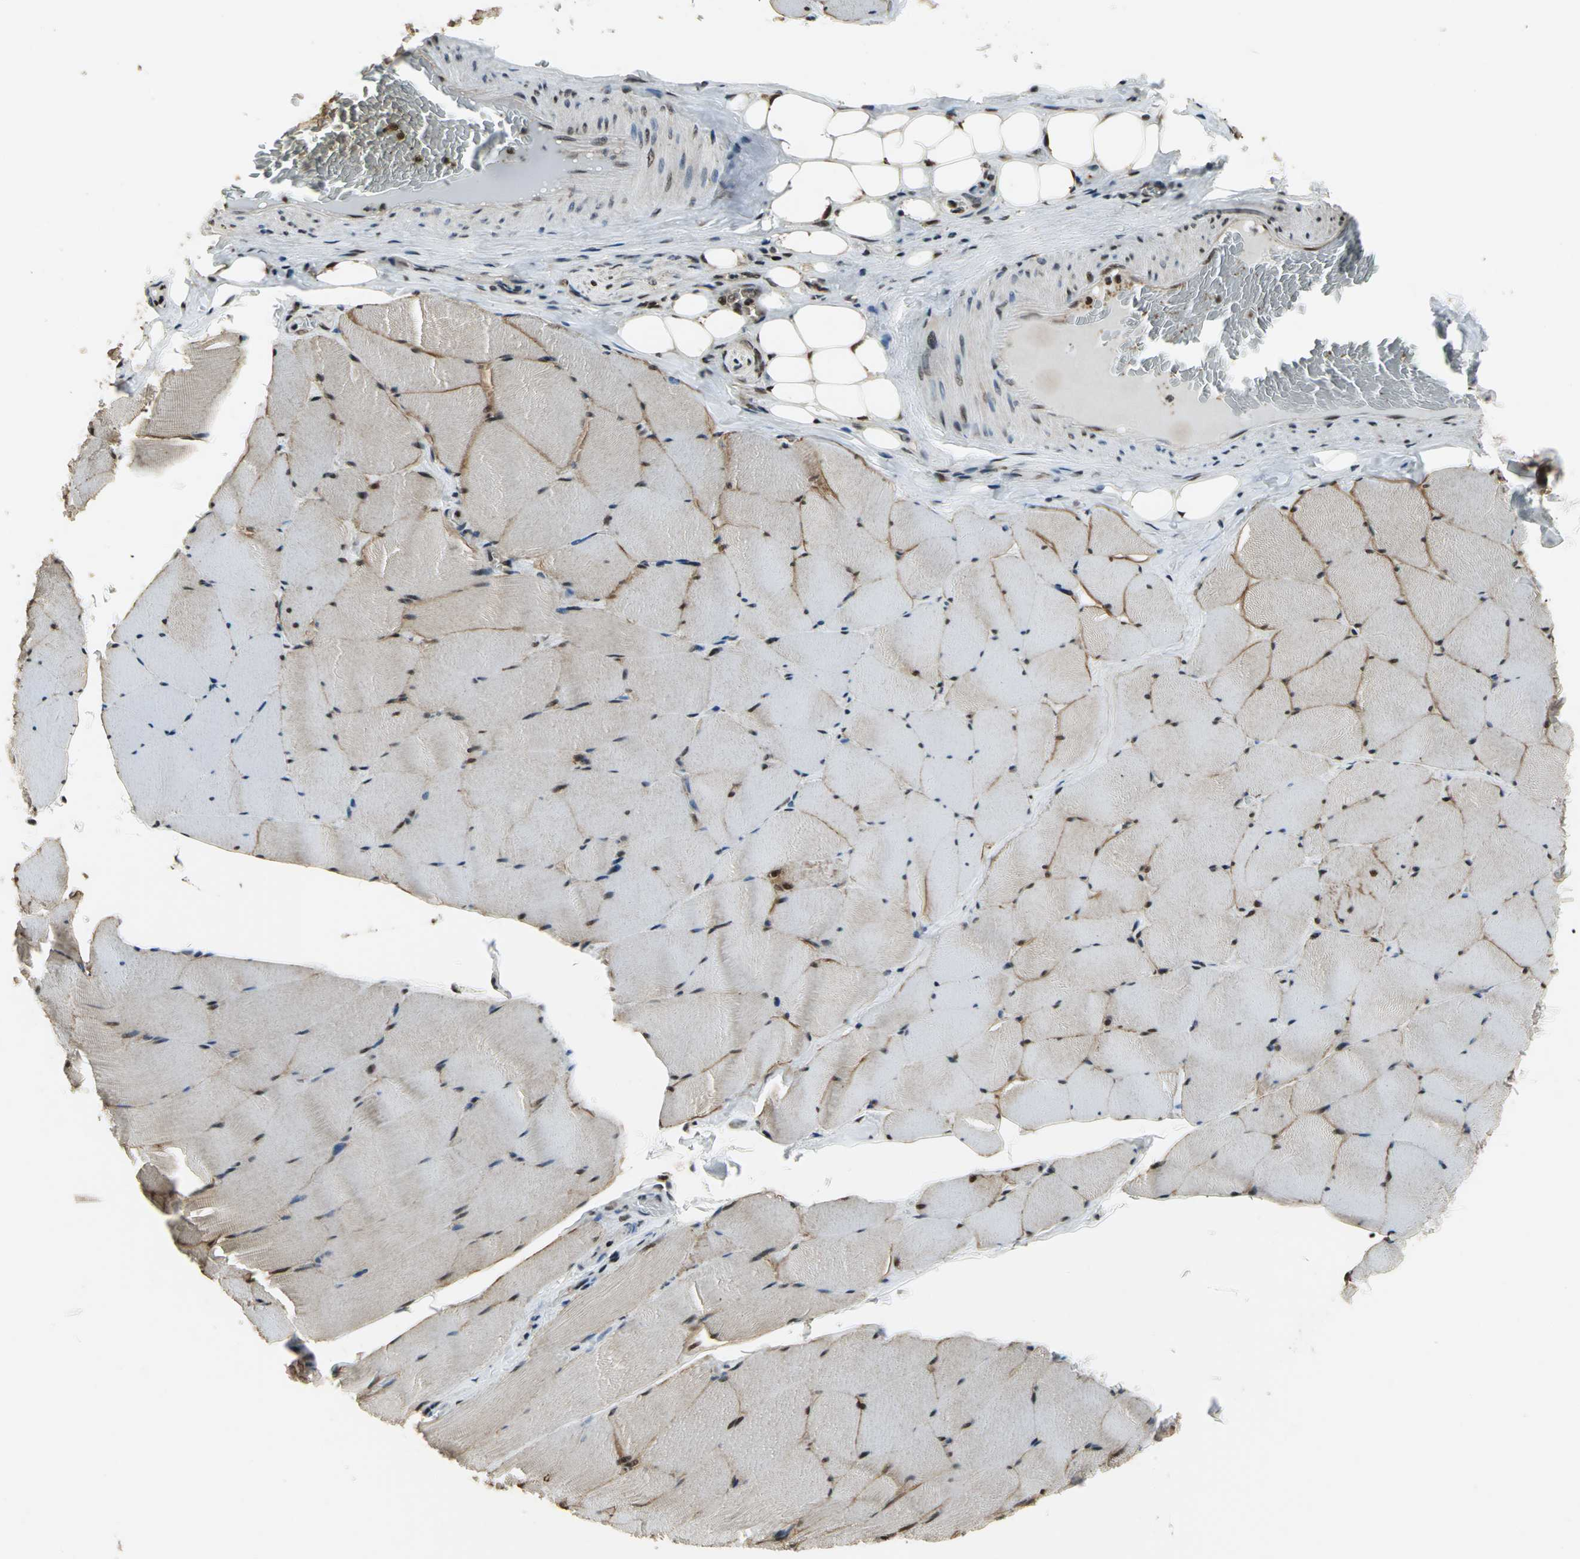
{"staining": {"intensity": "weak", "quantity": "25%-75%", "location": "nuclear"}, "tissue": "skeletal muscle", "cell_type": "Myocytes", "image_type": "normal", "snomed": [{"axis": "morphology", "description": "Normal tissue, NOS"}, {"axis": "topography", "description": "Skeletal muscle"}], "caption": "A high-resolution histopathology image shows immunohistochemistry staining of normal skeletal muscle, which reveals weak nuclear positivity in approximately 25%-75% of myocytes. (DAB (3,3'-diaminobenzidine) IHC with brightfield microscopy, high magnification).", "gene": "MIS18BP1", "patient": {"sex": "male", "age": 62}}